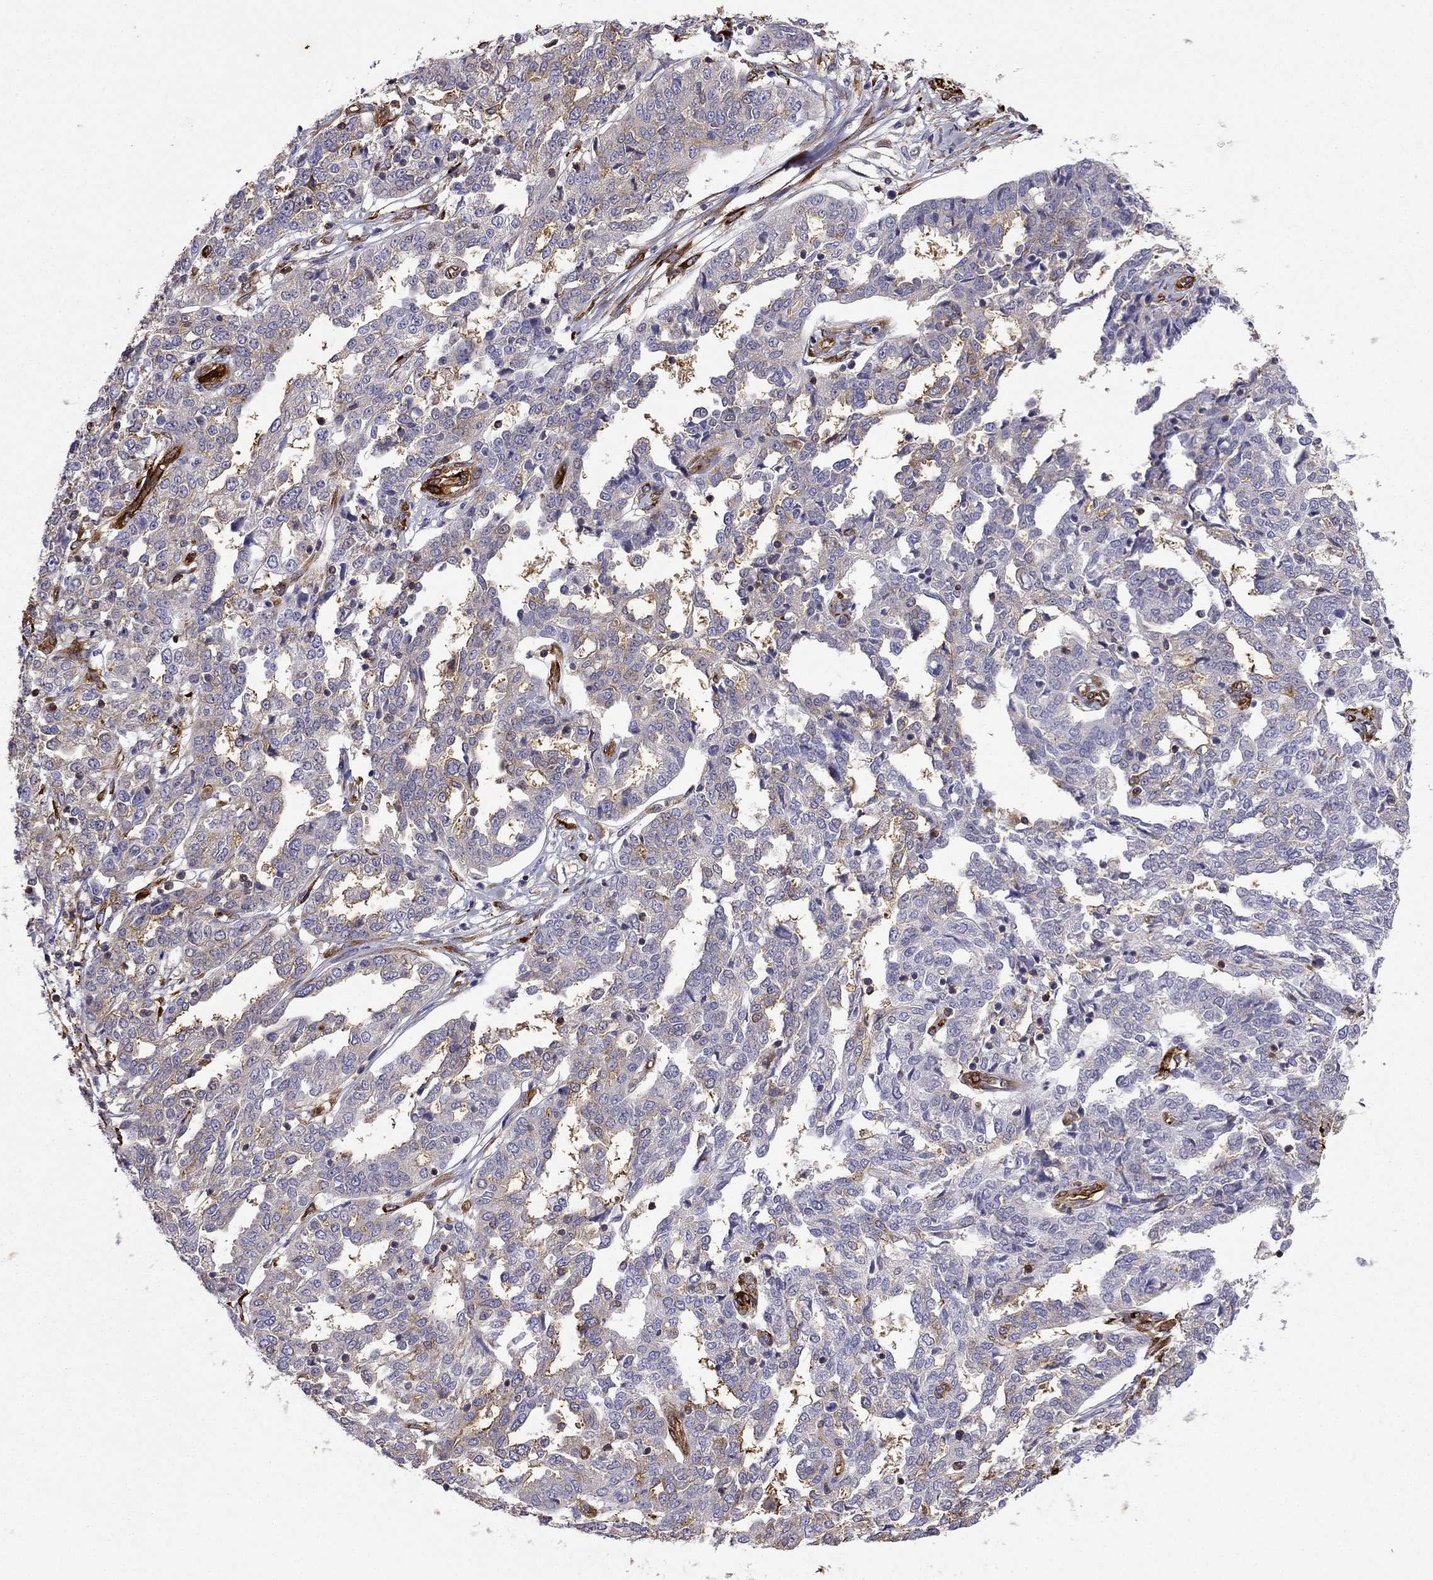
{"staining": {"intensity": "weak", "quantity": "25%-75%", "location": "cytoplasmic/membranous"}, "tissue": "ovarian cancer", "cell_type": "Tumor cells", "image_type": "cancer", "snomed": [{"axis": "morphology", "description": "Cystadenocarcinoma, serous, NOS"}, {"axis": "topography", "description": "Ovary"}], "caption": "Serous cystadenocarcinoma (ovarian) stained with DAB (3,3'-diaminobenzidine) immunohistochemistry exhibits low levels of weak cytoplasmic/membranous staining in approximately 25%-75% of tumor cells.", "gene": "MAP4", "patient": {"sex": "female", "age": 67}}